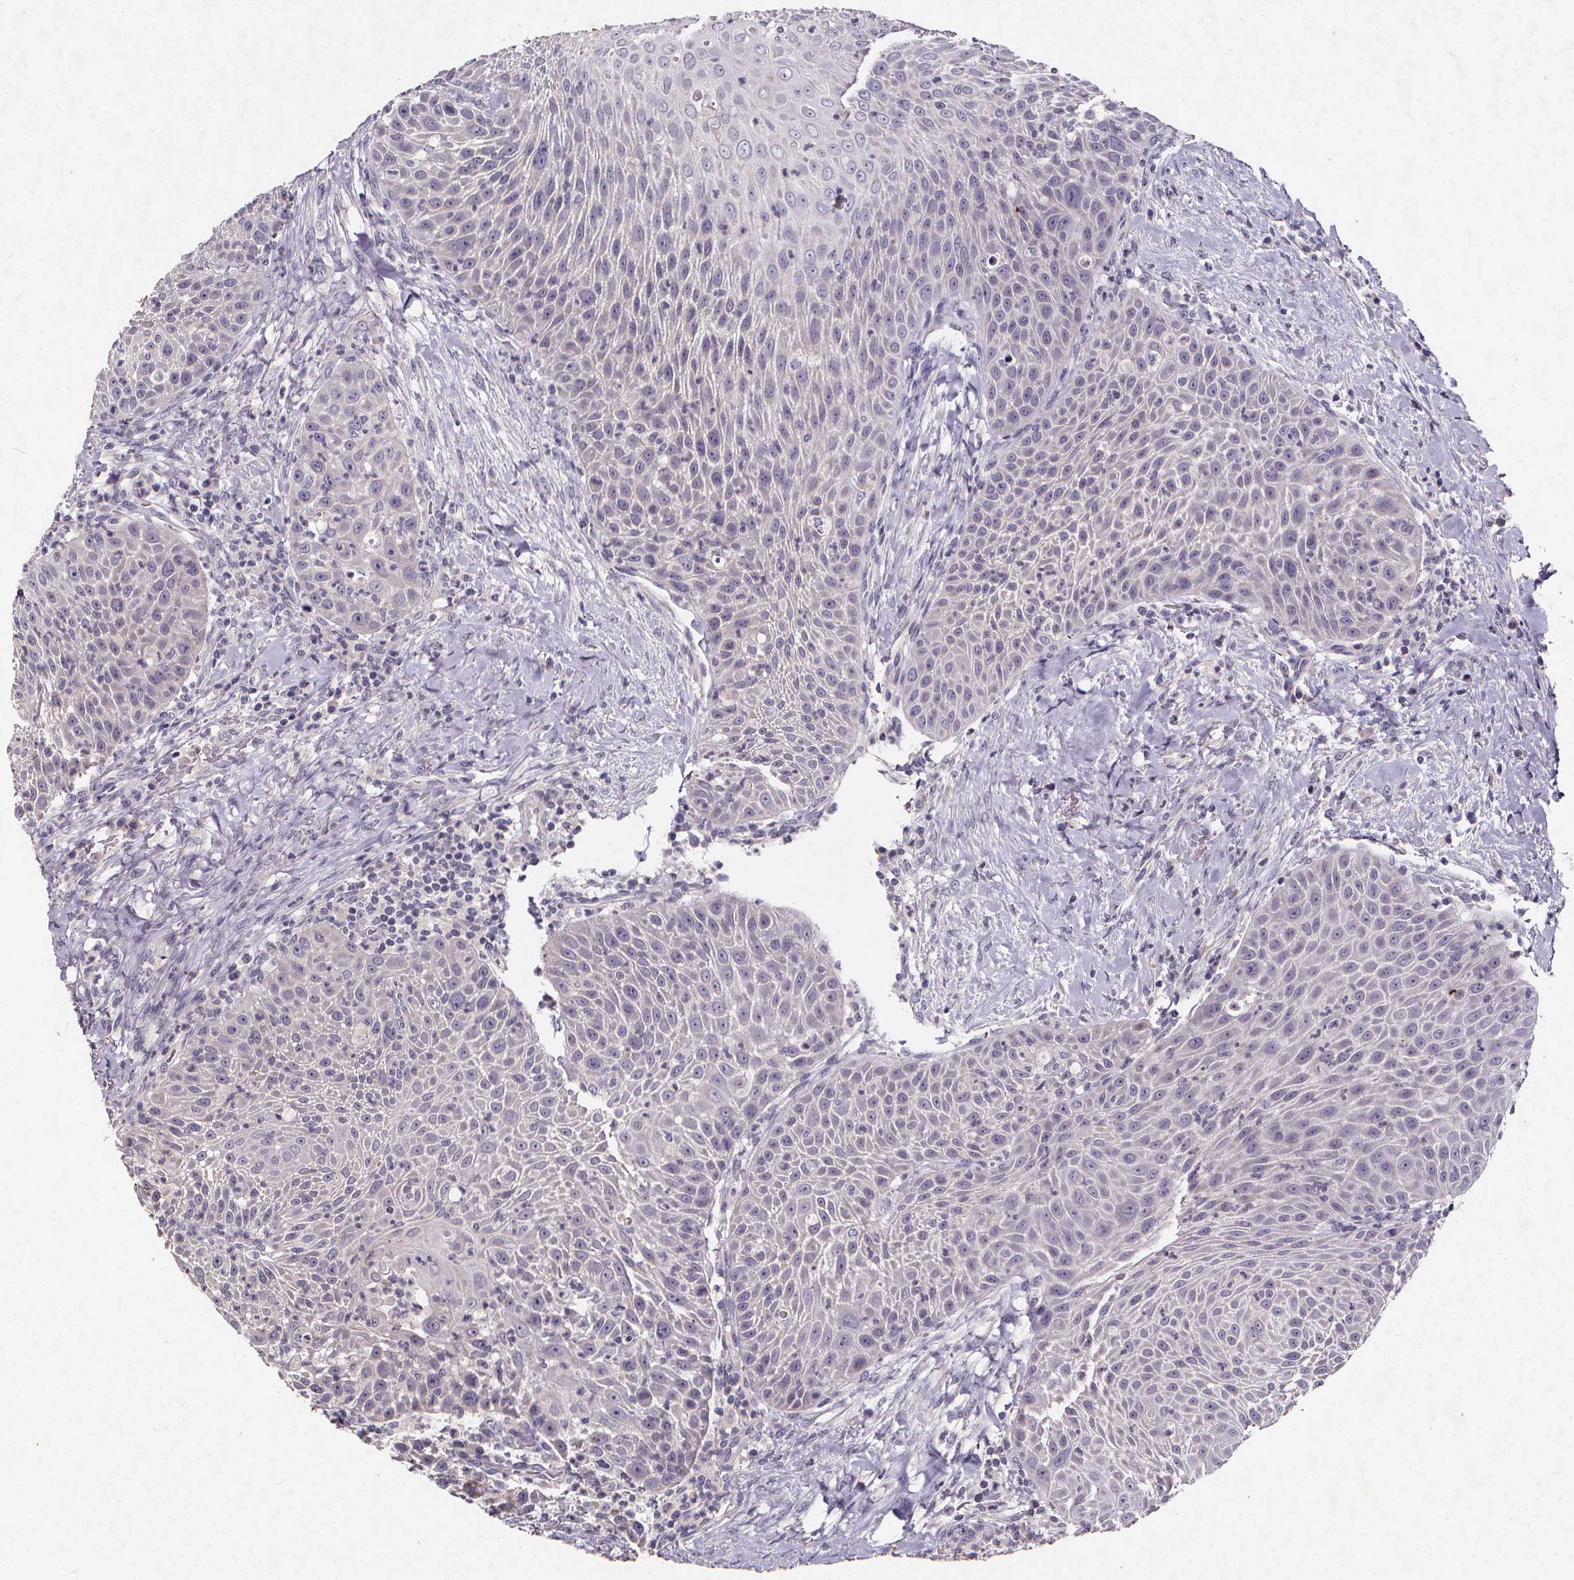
{"staining": {"intensity": "negative", "quantity": "none", "location": "none"}, "tissue": "head and neck cancer", "cell_type": "Tumor cells", "image_type": "cancer", "snomed": [{"axis": "morphology", "description": "Squamous cell carcinoma, NOS"}, {"axis": "topography", "description": "Head-Neck"}], "caption": "Human head and neck cancer (squamous cell carcinoma) stained for a protein using immunohistochemistry demonstrates no positivity in tumor cells.", "gene": "TSPAN14", "patient": {"sex": "male", "age": 69}}